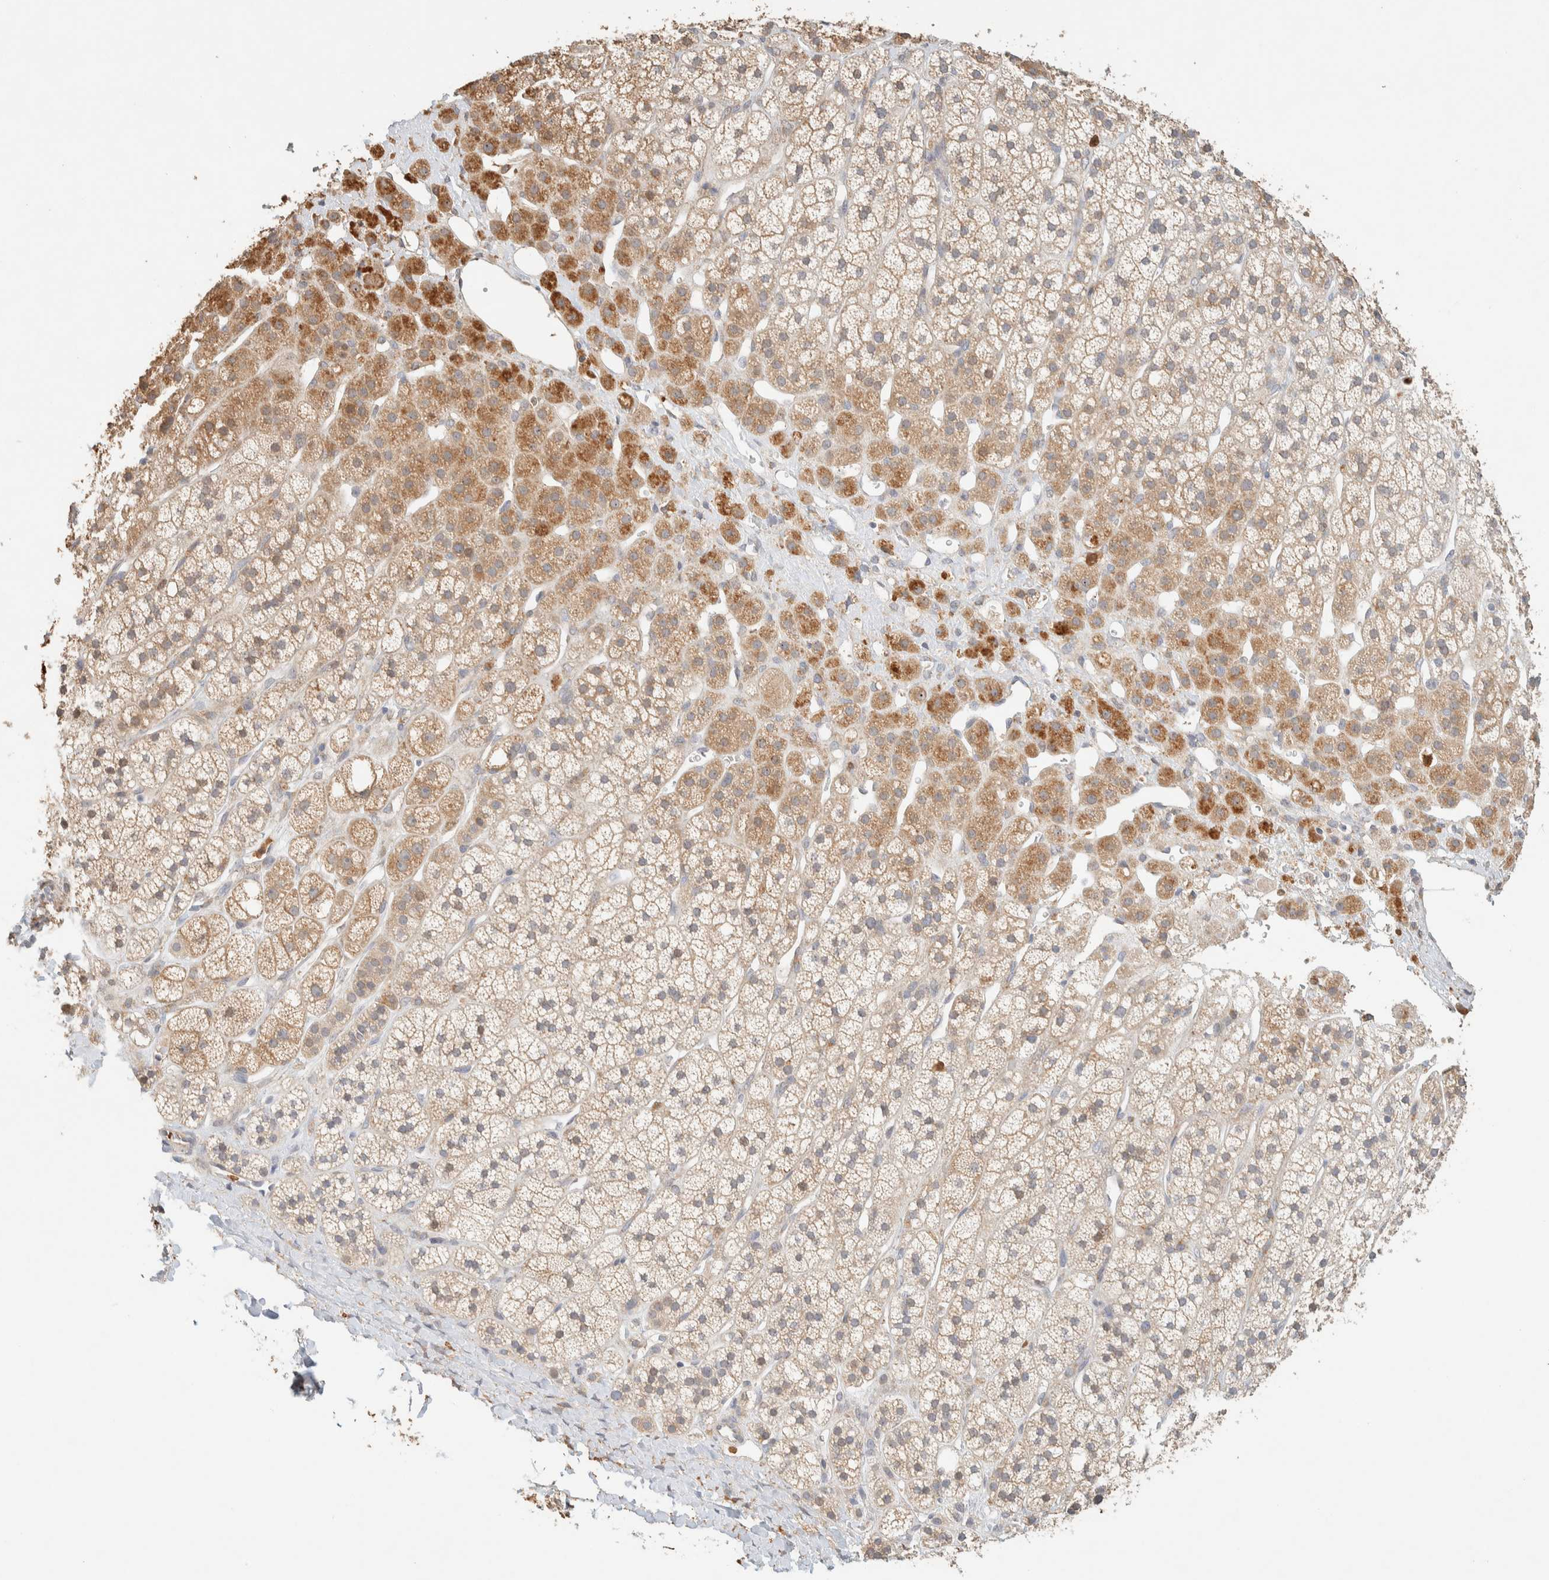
{"staining": {"intensity": "moderate", "quantity": ">75%", "location": "cytoplasmic/membranous"}, "tissue": "adrenal gland", "cell_type": "Glandular cells", "image_type": "normal", "snomed": [{"axis": "morphology", "description": "Normal tissue, NOS"}, {"axis": "topography", "description": "Adrenal gland"}], "caption": "Protein staining demonstrates moderate cytoplasmic/membranous staining in approximately >75% of glandular cells in normal adrenal gland.", "gene": "TTC3", "patient": {"sex": "male", "age": 56}}